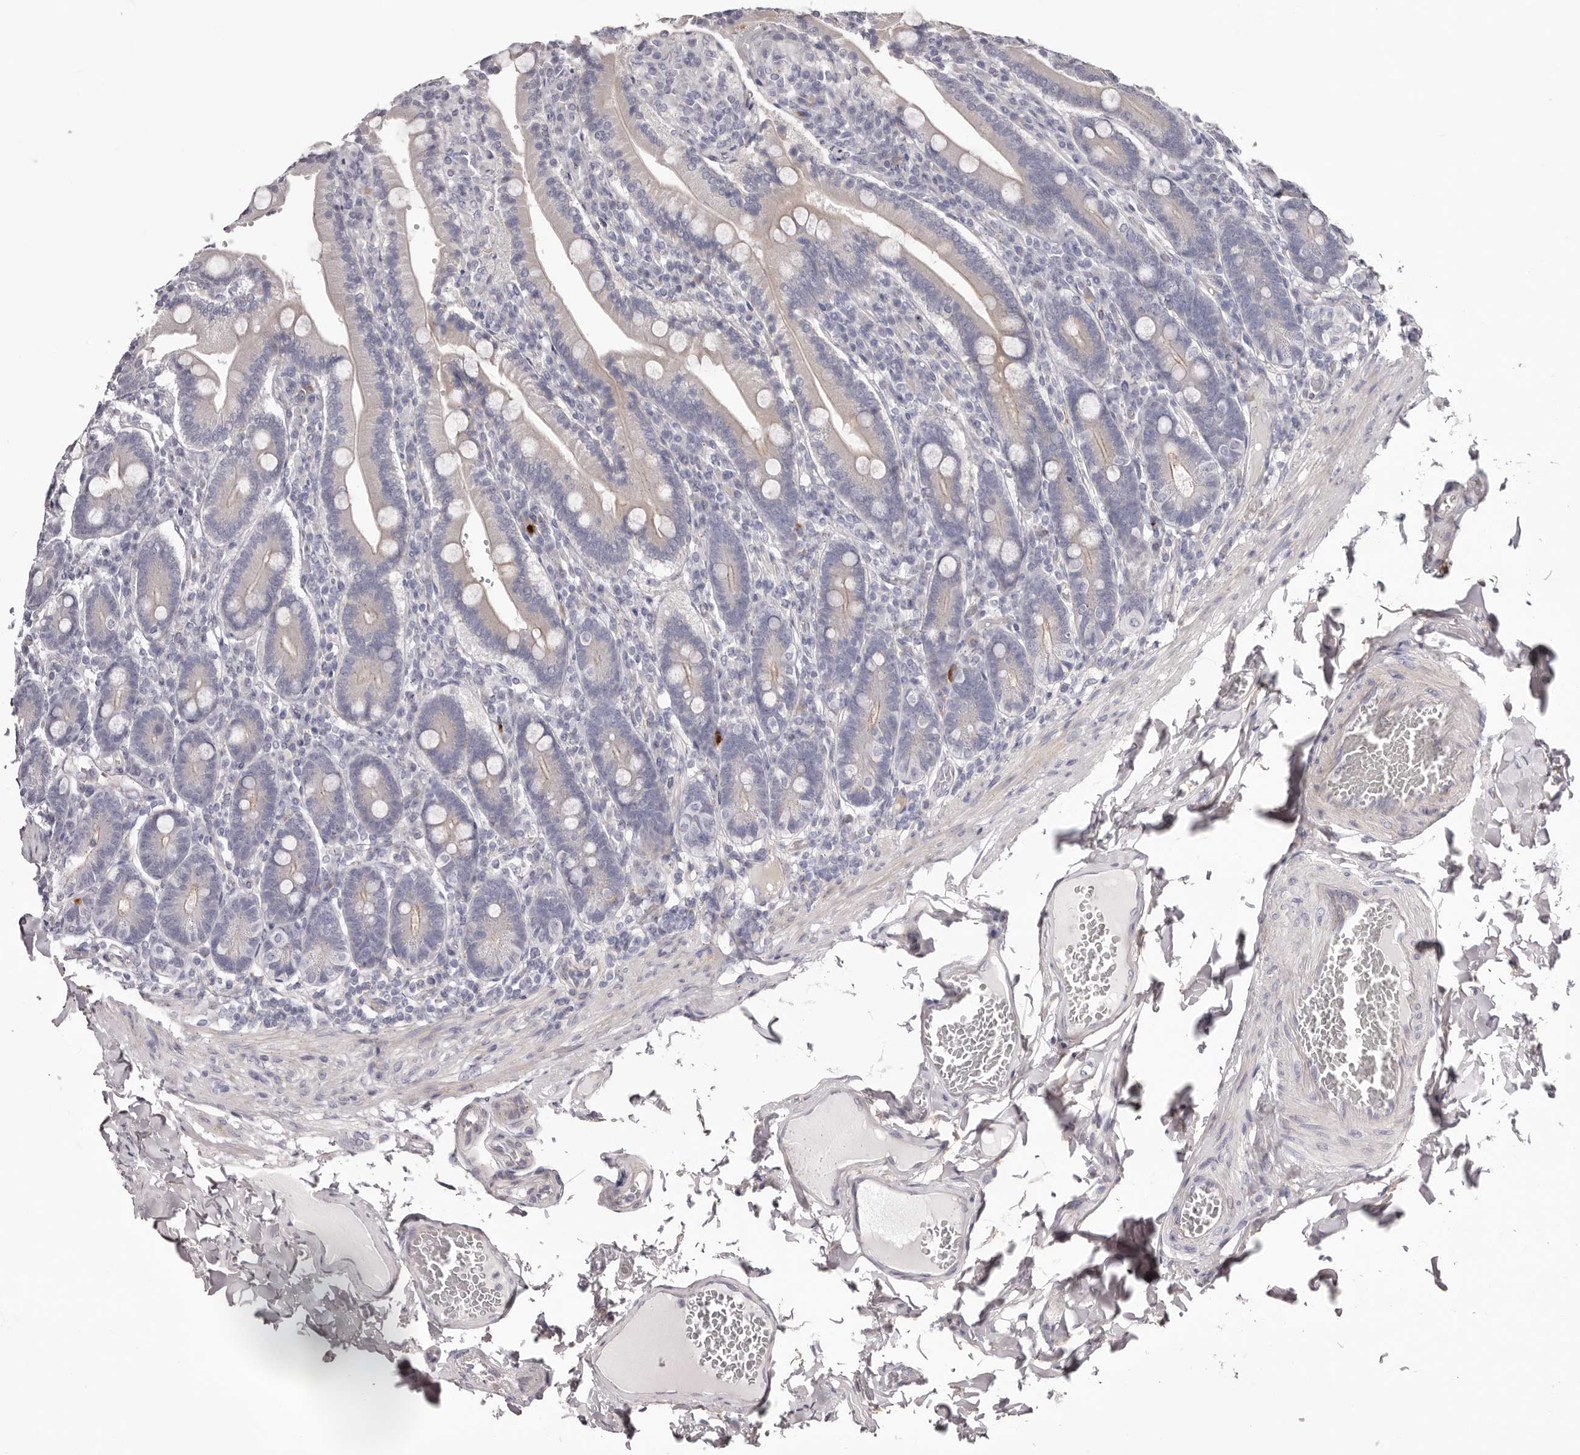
{"staining": {"intensity": "moderate", "quantity": "<25%", "location": "cytoplasmic/membranous"}, "tissue": "duodenum", "cell_type": "Glandular cells", "image_type": "normal", "snomed": [{"axis": "morphology", "description": "Normal tissue, NOS"}, {"axis": "topography", "description": "Duodenum"}], "caption": "Immunohistochemistry (DAB (3,3'-diaminobenzidine)) staining of normal human duodenum reveals moderate cytoplasmic/membranous protein expression in approximately <25% of glandular cells. Immunohistochemistry (ihc) stains the protein of interest in brown and the nuclei are stained blue.", "gene": "PEG10", "patient": {"sex": "female", "age": 62}}